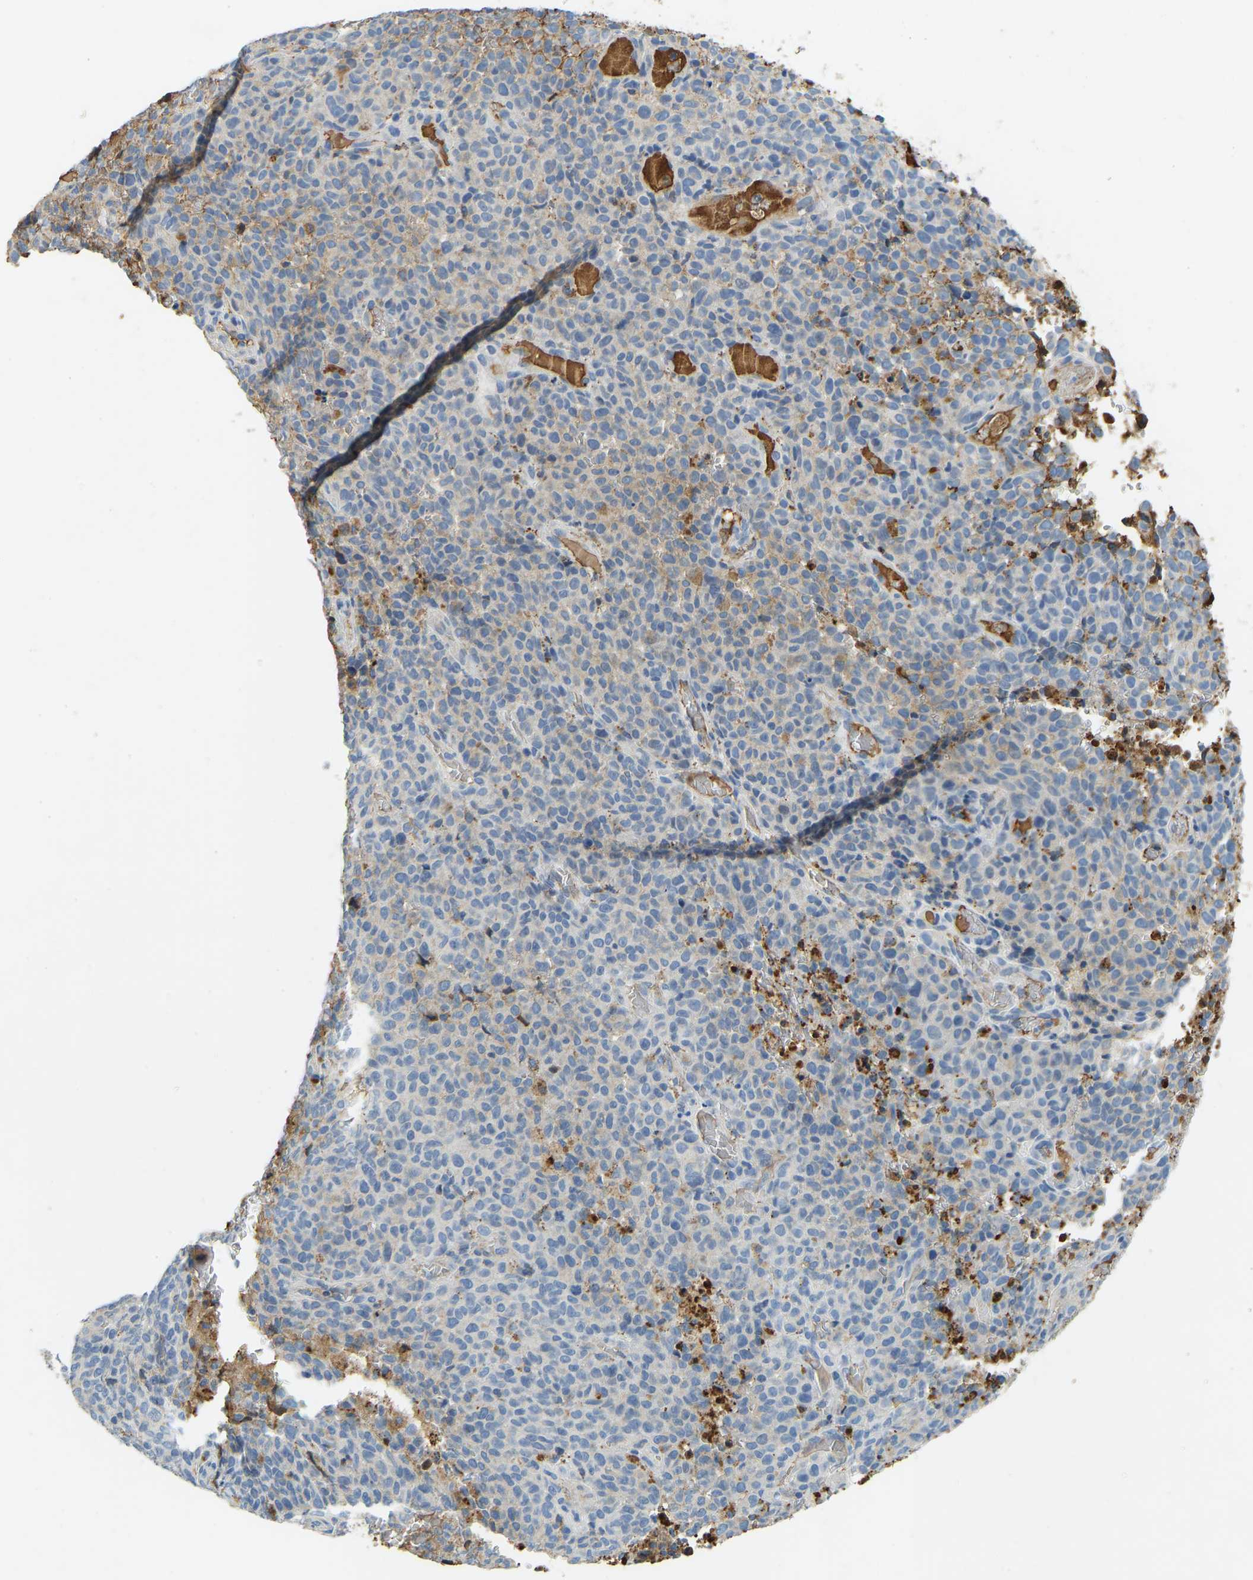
{"staining": {"intensity": "negative", "quantity": "none", "location": "none"}, "tissue": "melanoma", "cell_type": "Tumor cells", "image_type": "cancer", "snomed": [{"axis": "morphology", "description": "Malignant melanoma, NOS"}, {"axis": "topography", "description": "Skin"}], "caption": "Malignant melanoma was stained to show a protein in brown. There is no significant expression in tumor cells.", "gene": "THBS4", "patient": {"sex": "female", "age": 82}}